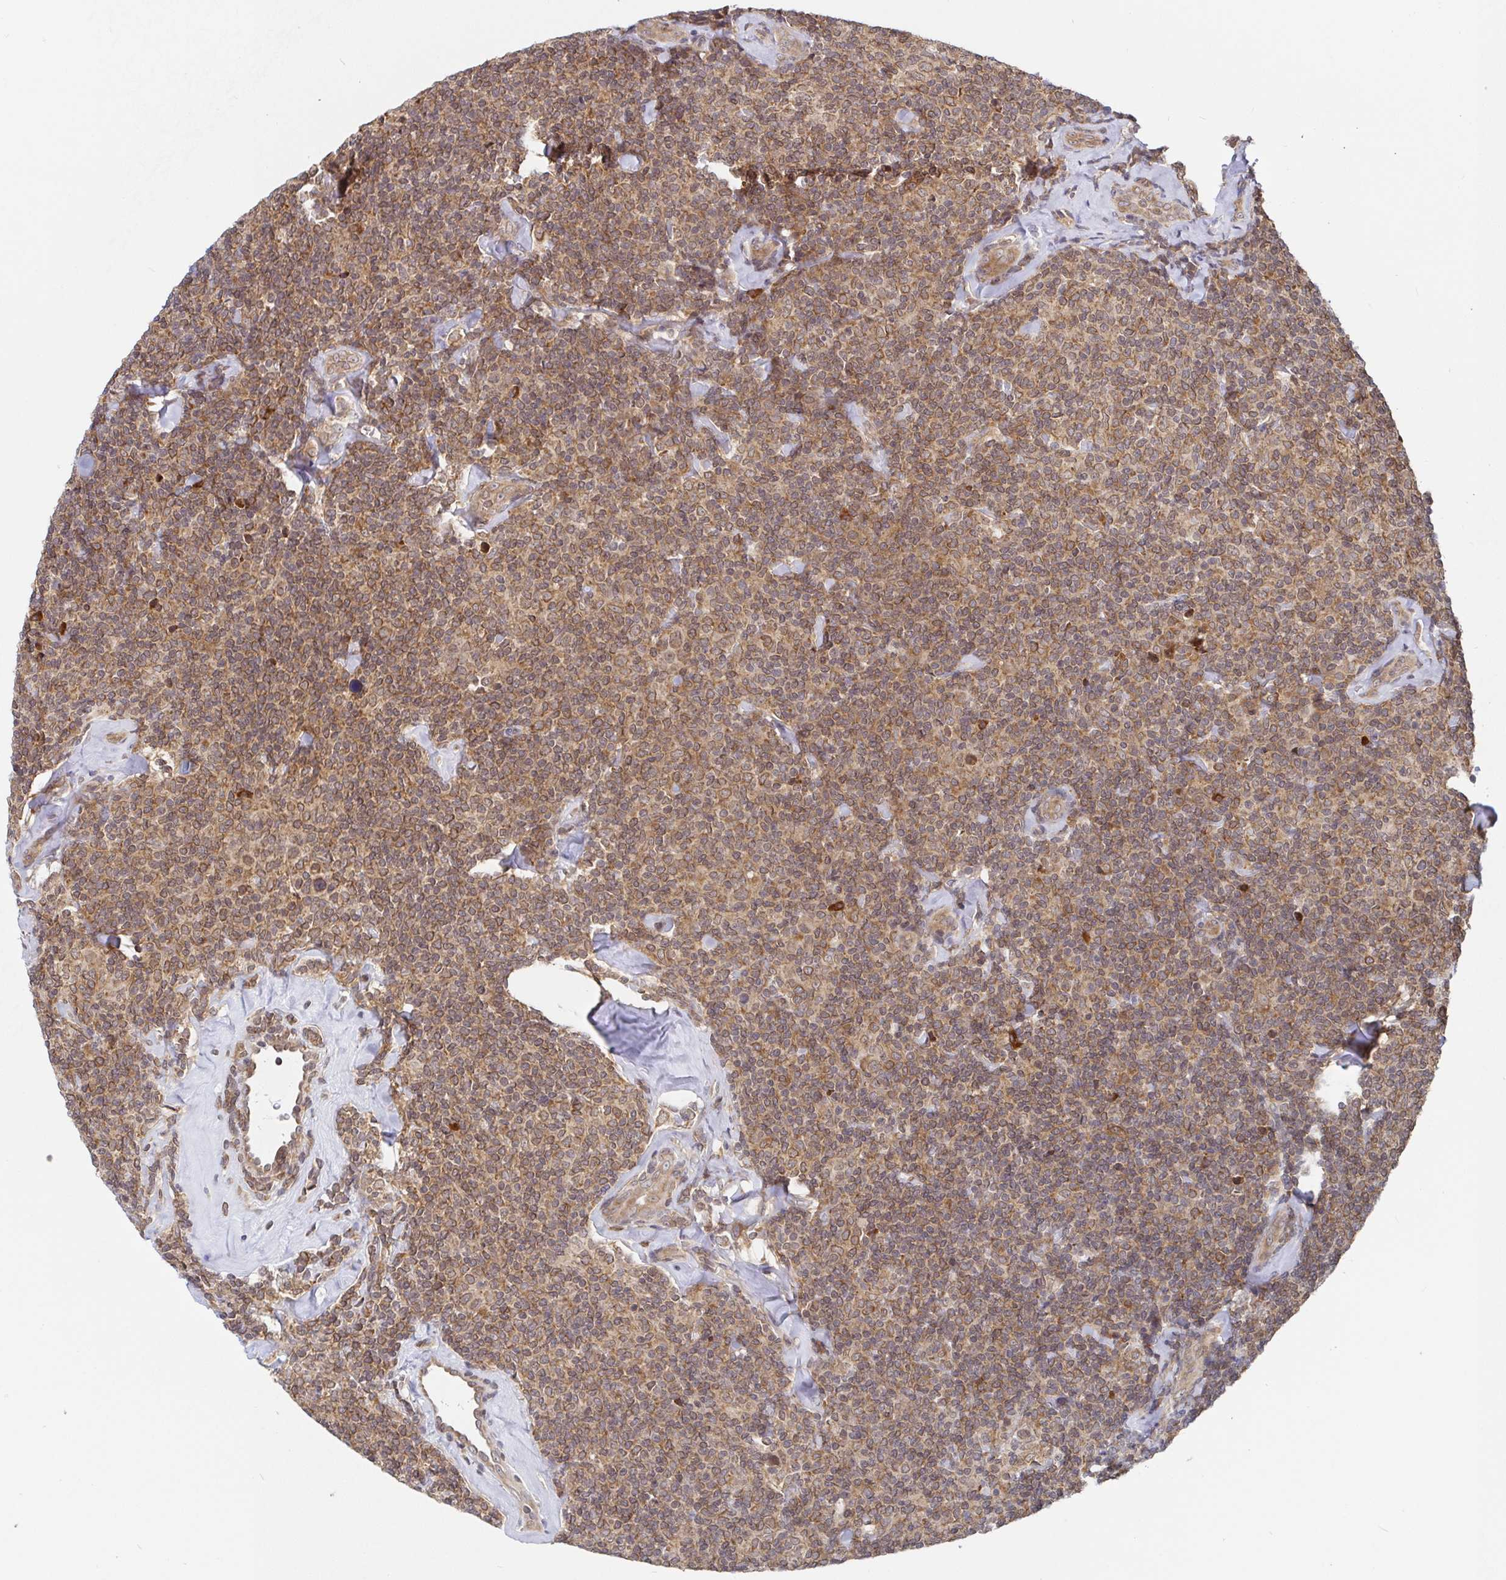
{"staining": {"intensity": "moderate", "quantity": ">75%", "location": "cytoplasmic/membranous"}, "tissue": "lymphoma", "cell_type": "Tumor cells", "image_type": "cancer", "snomed": [{"axis": "morphology", "description": "Malignant lymphoma, non-Hodgkin's type, Low grade"}, {"axis": "topography", "description": "Lymph node"}], "caption": "Lymphoma tissue exhibits moderate cytoplasmic/membranous positivity in about >75% of tumor cells The protein is shown in brown color, while the nuclei are stained blue.", "gene": "ALG1", "patient": {"sex": "female", "age": 56}}